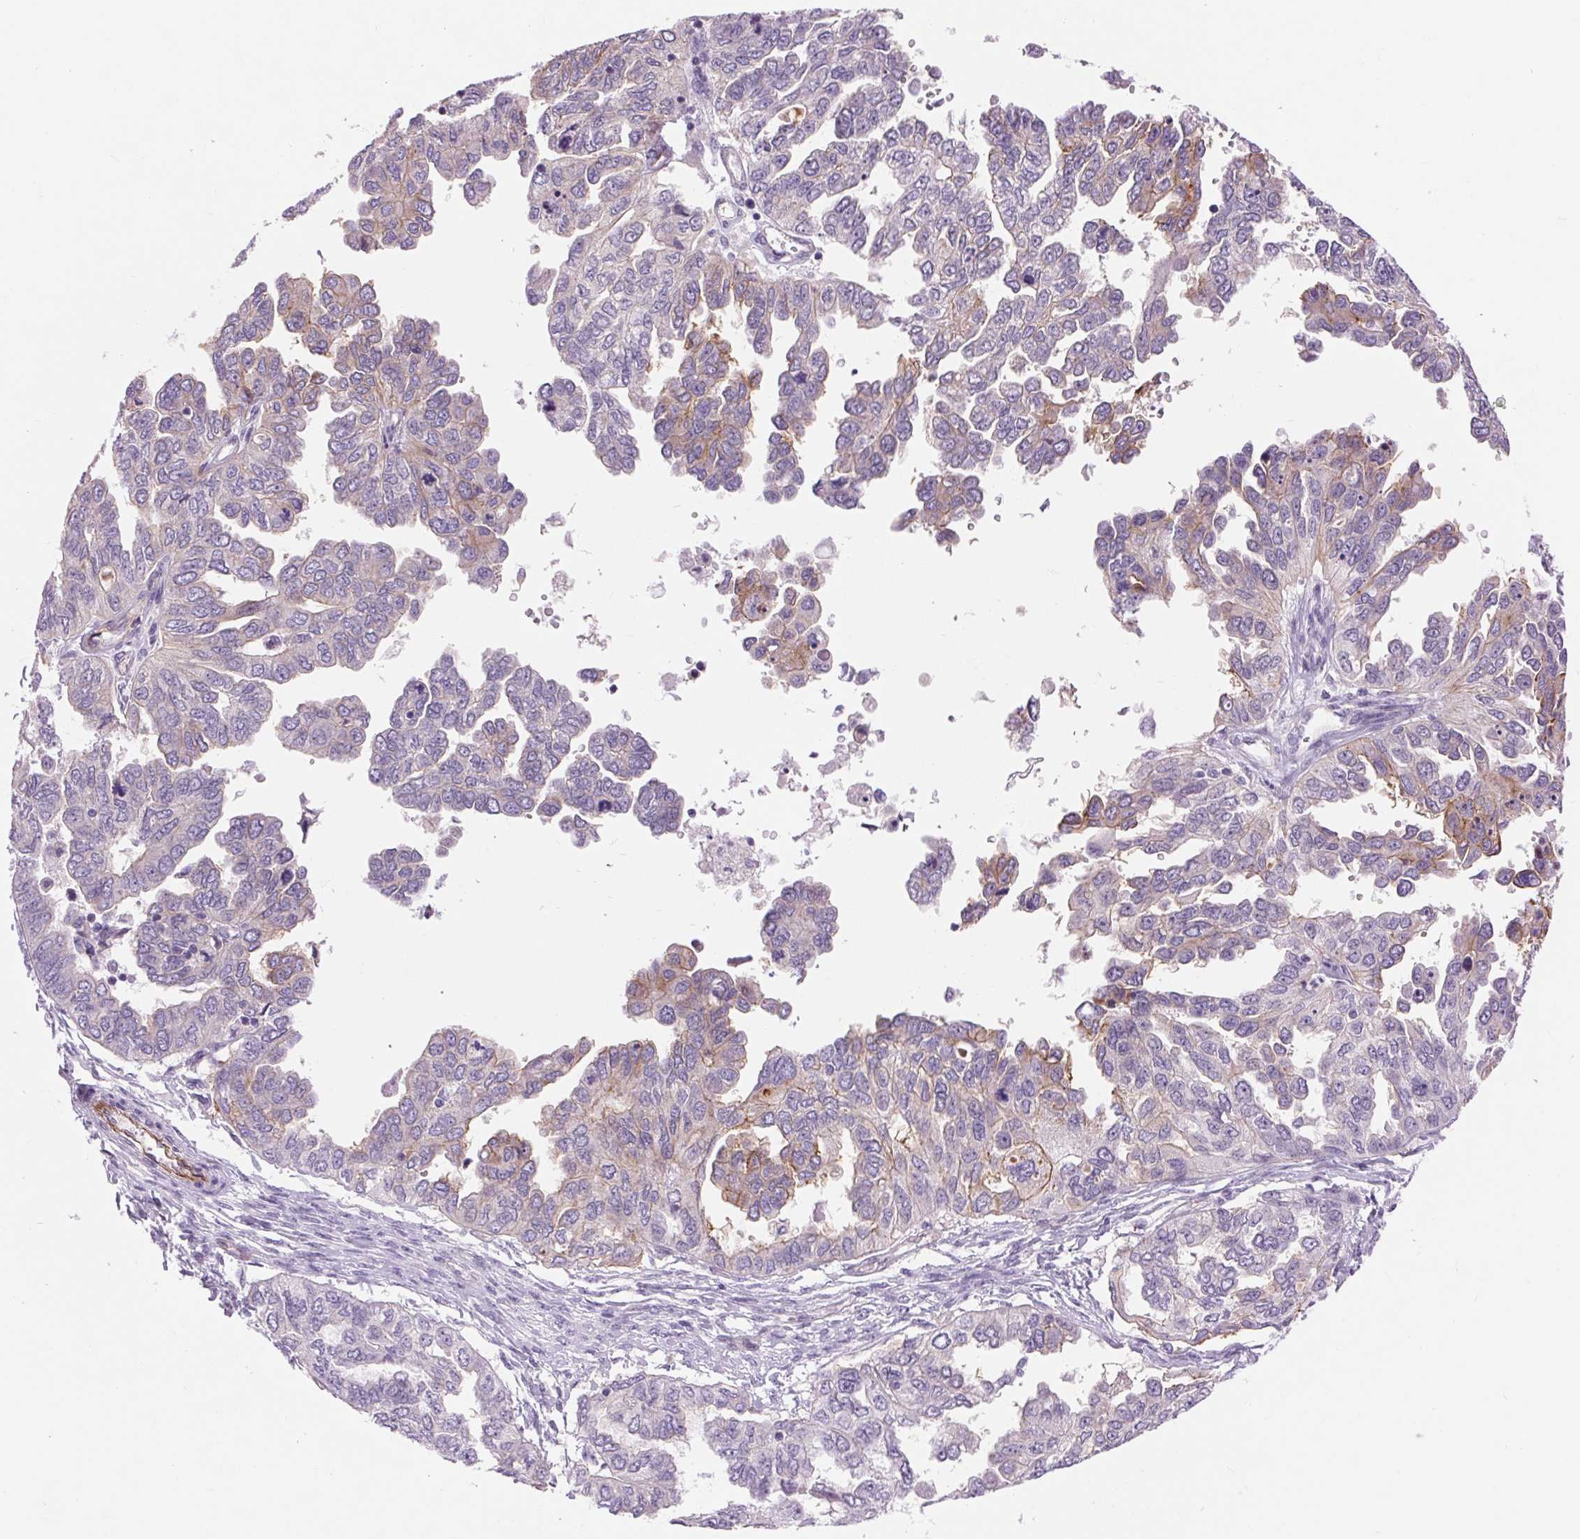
{"staining": {"intensity": "weak", "quantity": "<25%", "location": "cytoplasmic/membranous"}, "tissue": "ovarian cancer", "cell_type": "Tumor cells", "image_type": "cancer", "snomed": [{"axis": "morphology", "description": "Cystadenocarcinoma, serous, NOS"}, {"axis": "topography", "description": "Ovary"}], "caption": "A photomicrograph of ovarian cancer stained for a protein reveals no brown staining in tumor cells. Nuclei are stained in blue.", "gene": "DIXDC1", "patient": {"sex": "female", "age": 53}}